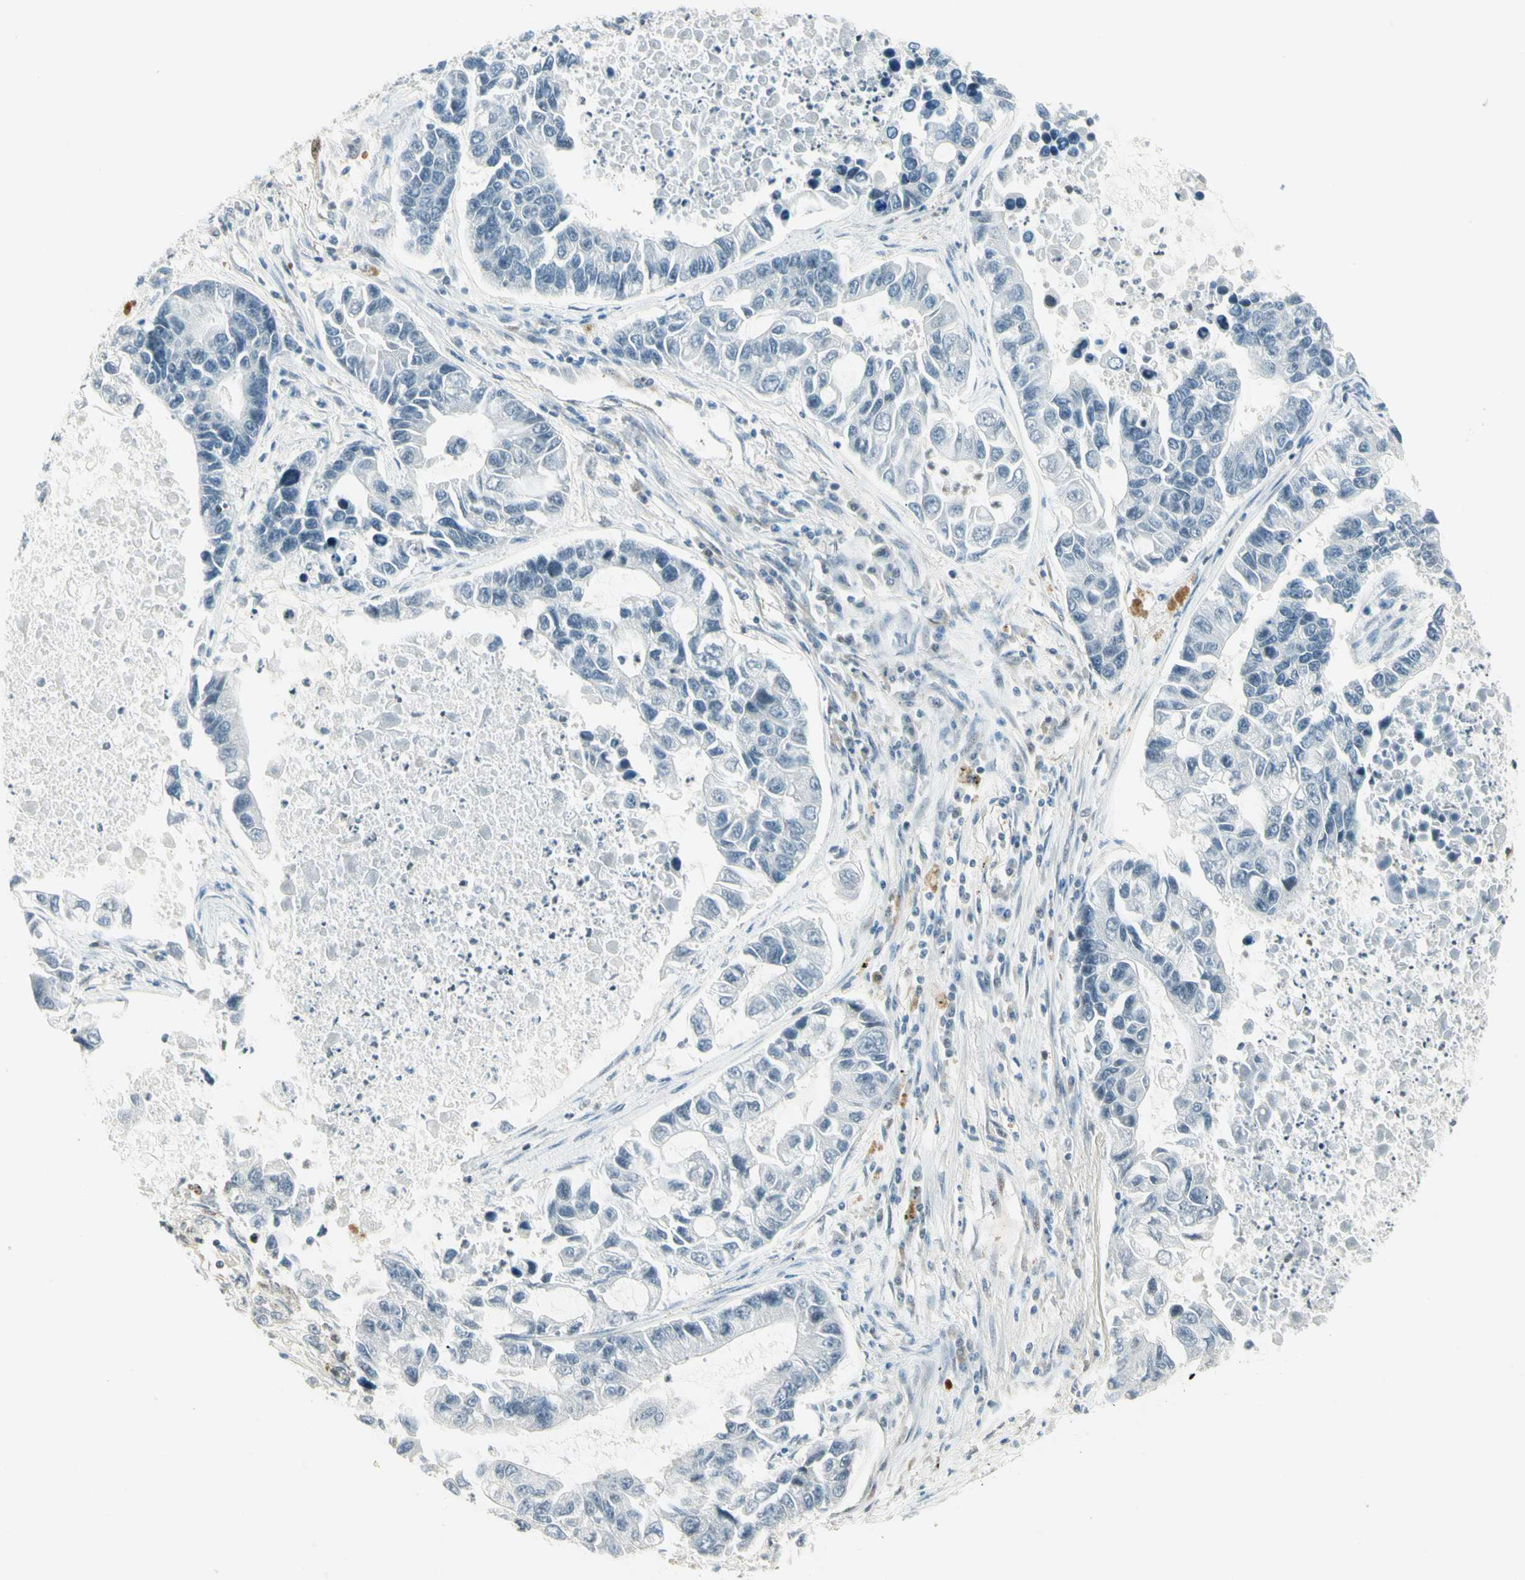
{"staining": {"intensity": "negative", "quantity": "none", "location": "none"}, "tissue": "lung cancer", "cell_type": "Tumor cells", "image_type": "cancer", "snomed": [{"axis": "morphology", "description": "Adenocarcinoma, NOS"}, {"axis": "topography", "description": "Lung"}], "caption": "A photomicrograph of human adenocarcinoma (lung) is negative for staining in tumor cells.", "gene": "TPT1", "patient": {"sex": "female", "age": 51}}